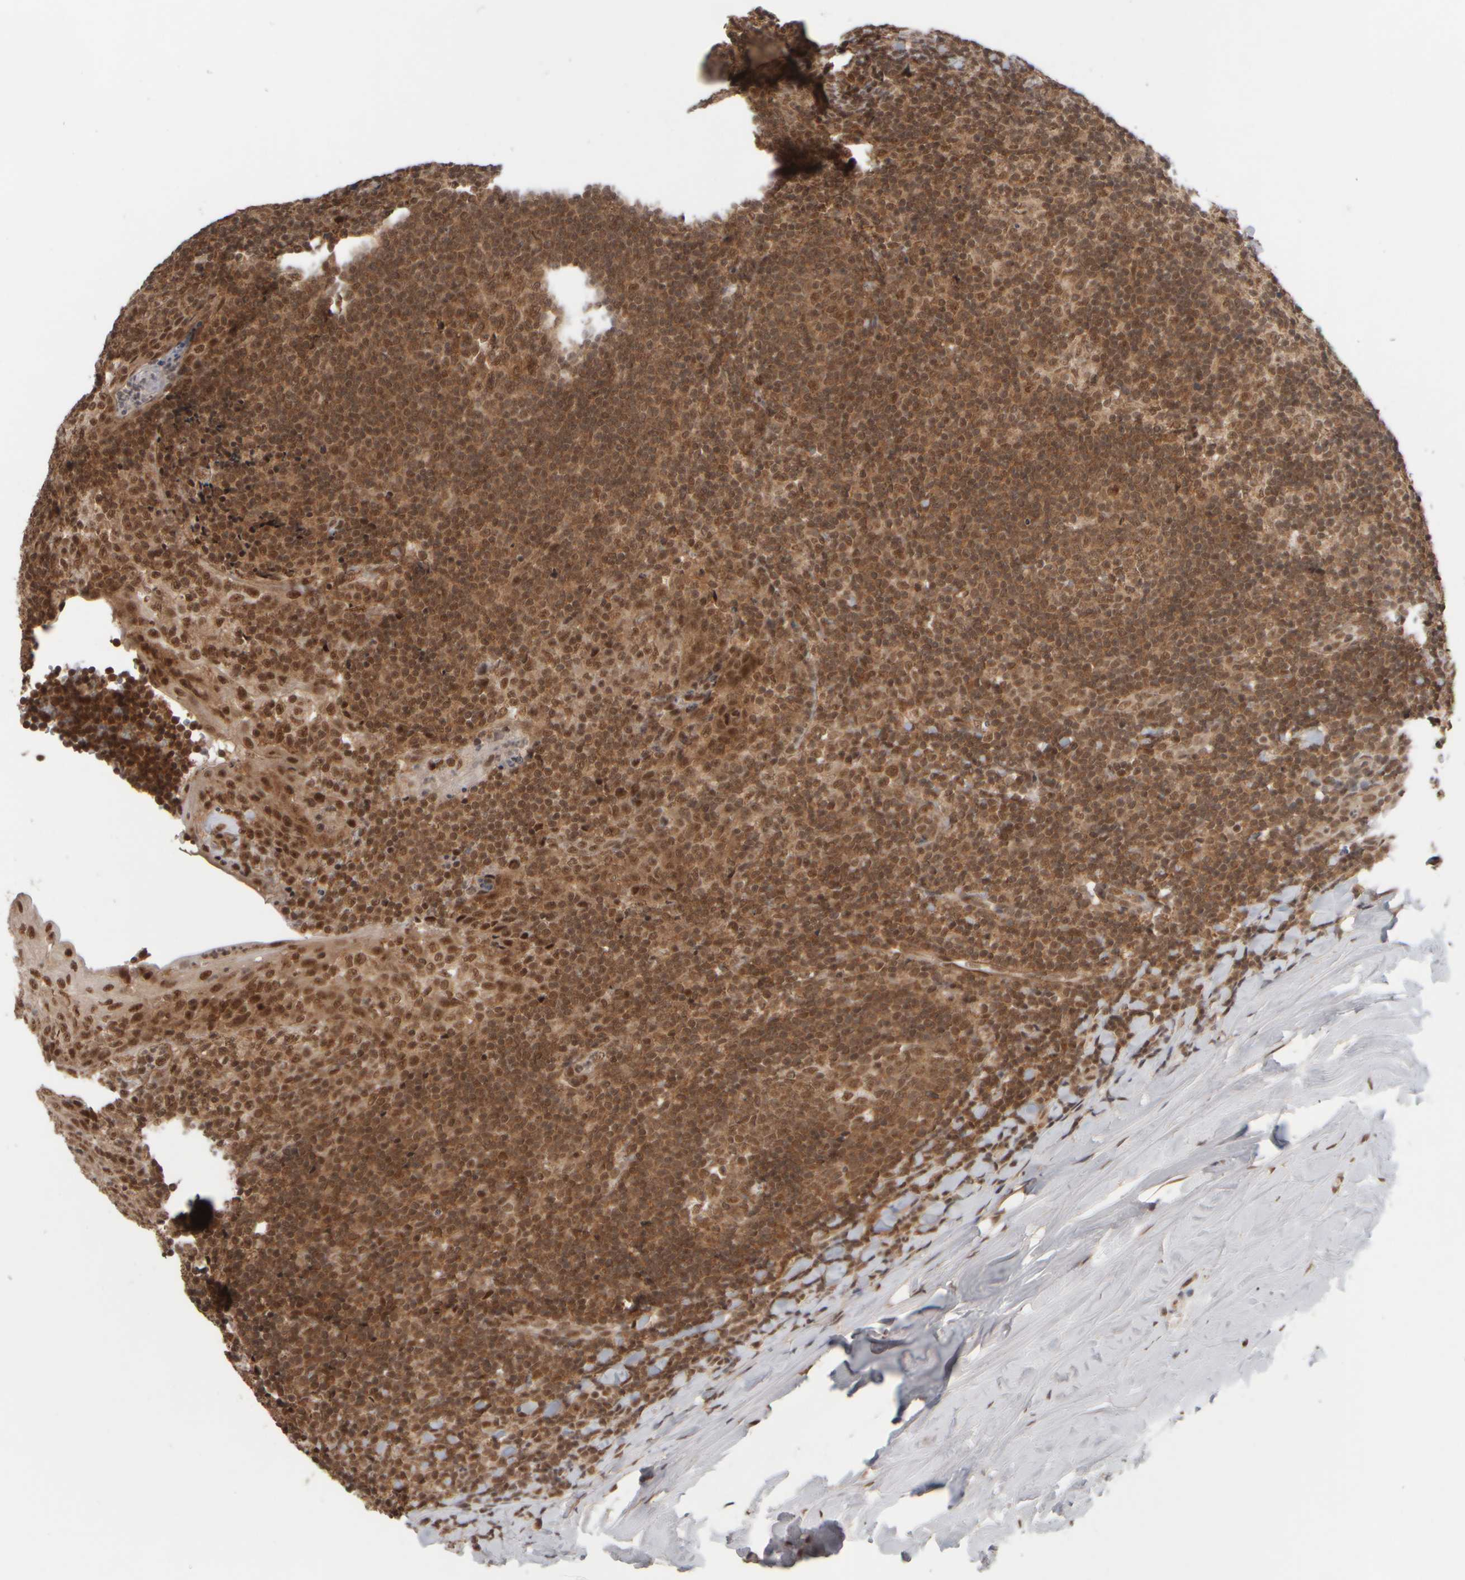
{"staining": {"intensity": "moderate", "quantity": ">75%", "location": "nuclear"}, "tissue": "tonsil", "cell_type": "Germinal center cells", "image_type": "normal", "snomed": [{"axis": "morphology", "description": "Normal tissue, NOS"}, {"axis": "topography", "description": "Tonsil"}], "caption": "The micrograph displays immunohistochemical staining of normal tonsil. There is moderate nuclear staining is seen in approximately >75% of germinal center cells.", "gene": "SYNRG", "patient": {"sex": "male", "age": 37}}